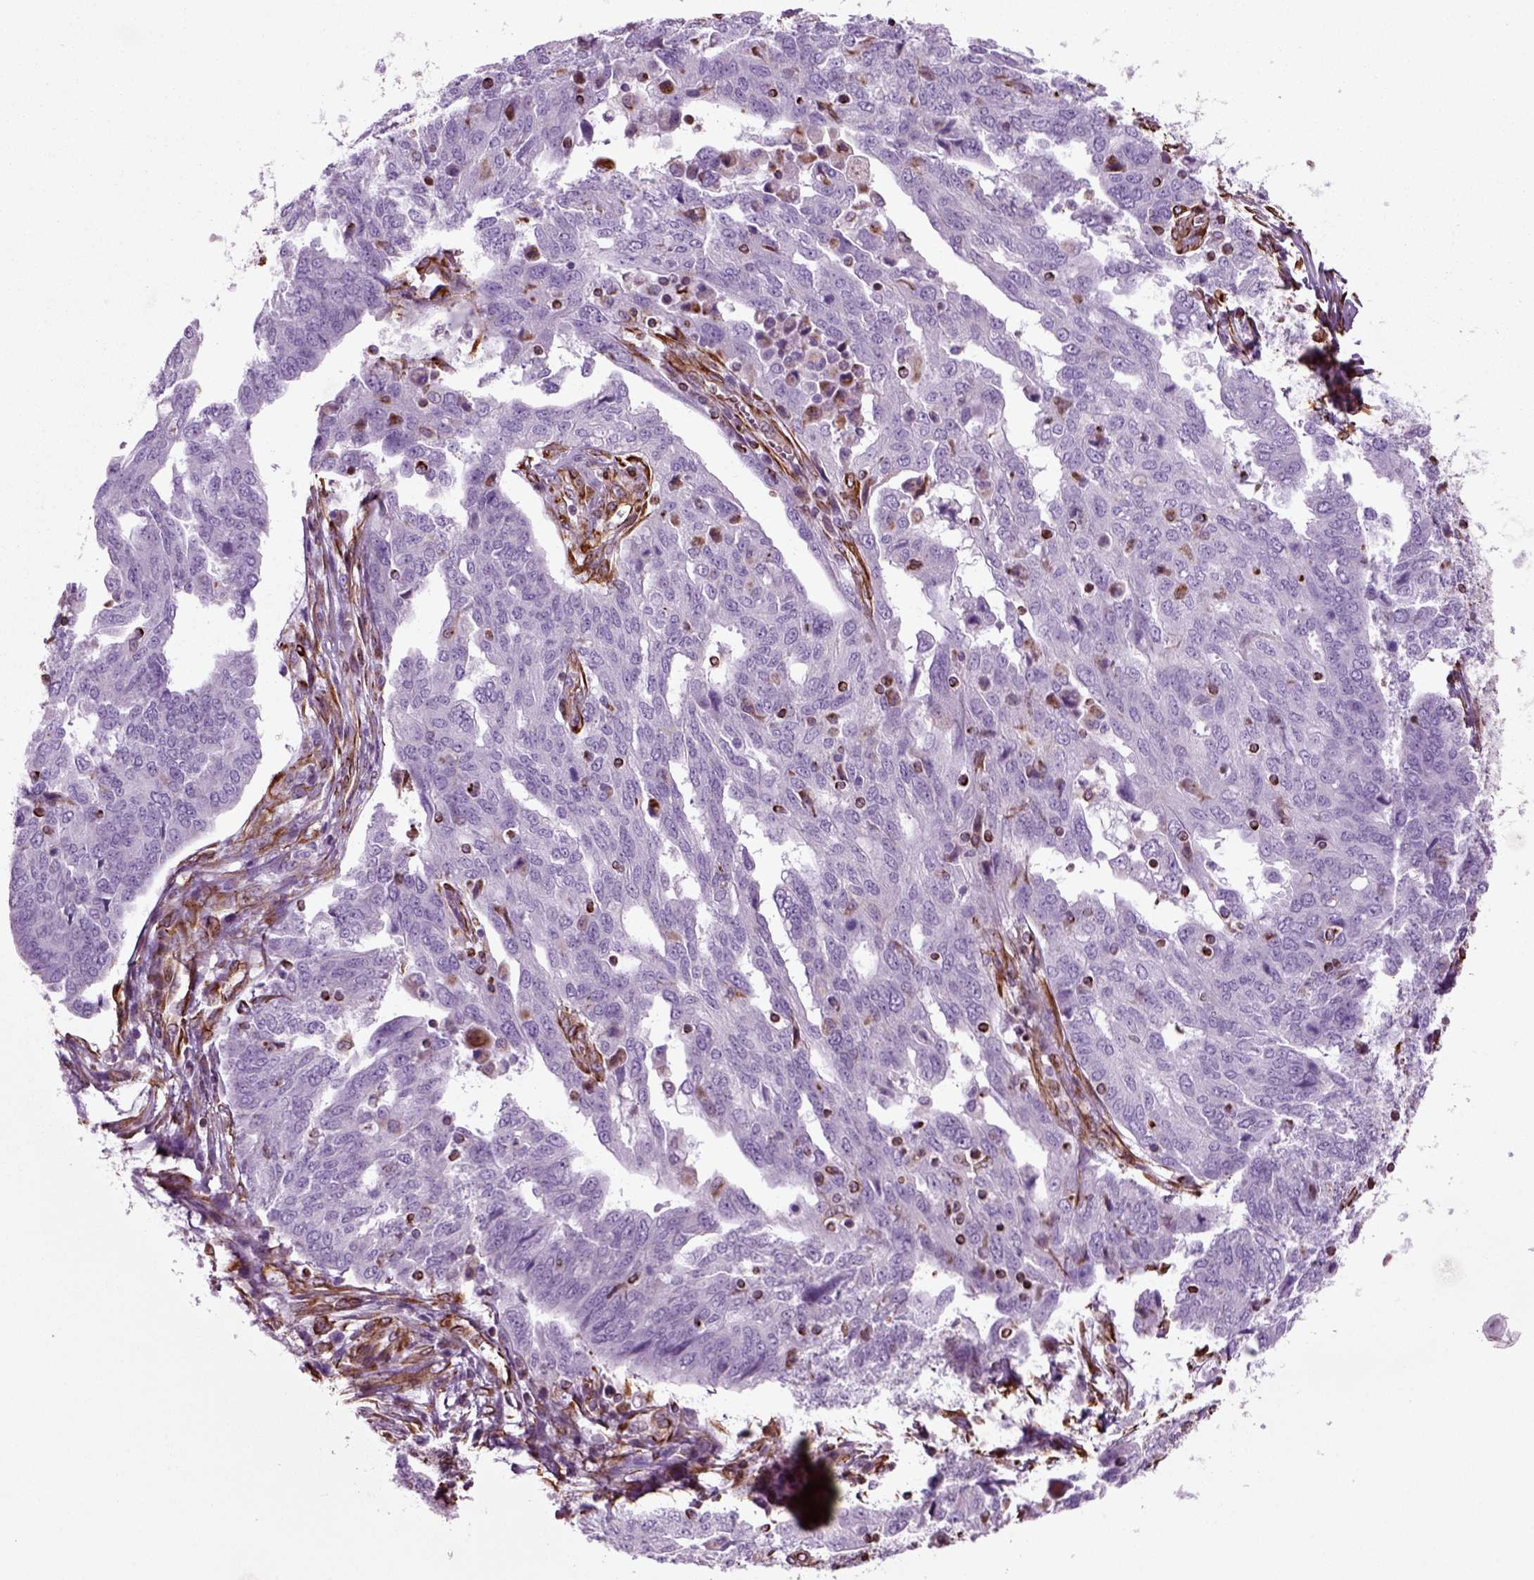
{"staining": {"intensity": "negative", "quantity": "none", "location": "none"}, "tissue": "ovarian cancer", "cell_type": "Tumor cells", "image_type": "cancer", "snomed": [{"axis": "morphology", "description": "Cystadenocarcinoma, serous, NOS"}, {"axis": "topography", "description": "Ovary"}], "caption": "A micrograph of human ovarian cancer (serous cystadenocarcinoma) is negative for staining in tumor cells.", "gene": "ACER3", "patient": {"sex": "female", "age": 67}}